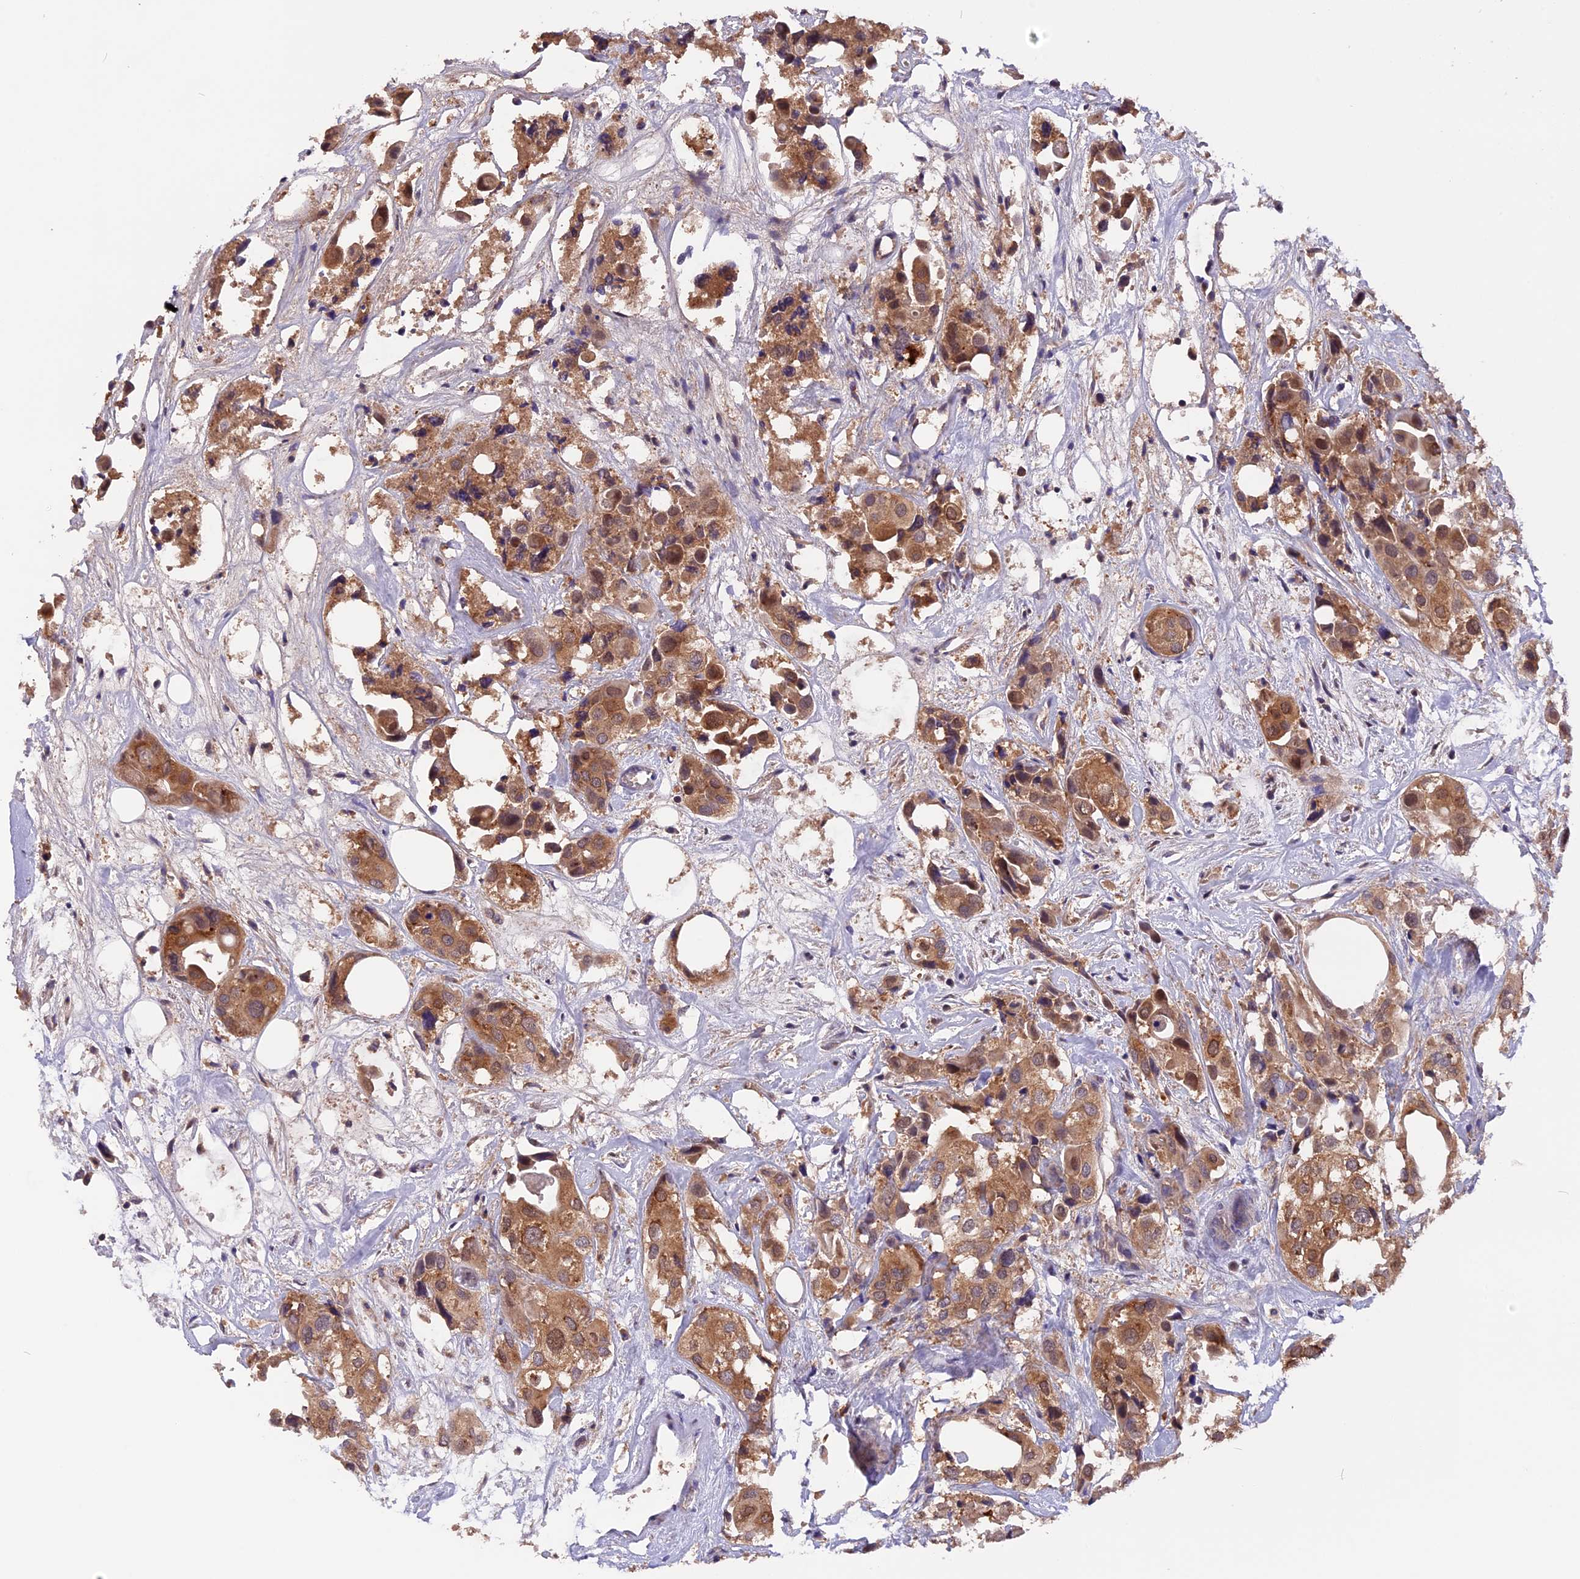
{"staining": {"intensity": "moderate", "quantity": ">75%", "location": "cytoplasmic/membranous"}, "tissue": "urothelial cancer", "cell_type": "Tumor cells", "image_type": "cancer", "snomed": [{"axis": "morphology", "description": "Urothelial carcinoma, High grade"}, {"axis": "topography", "description": "Urinary bladder"}], "caption": "An immunohistochemistry micrograph of tumor tissue is shown. Protein staining in brown shows moderate cytoplasmic/membranous positivity in urothelial cancer within tumor cells.", "gene": "MARK4", "patient": {"sex": "male", "age": 64}}